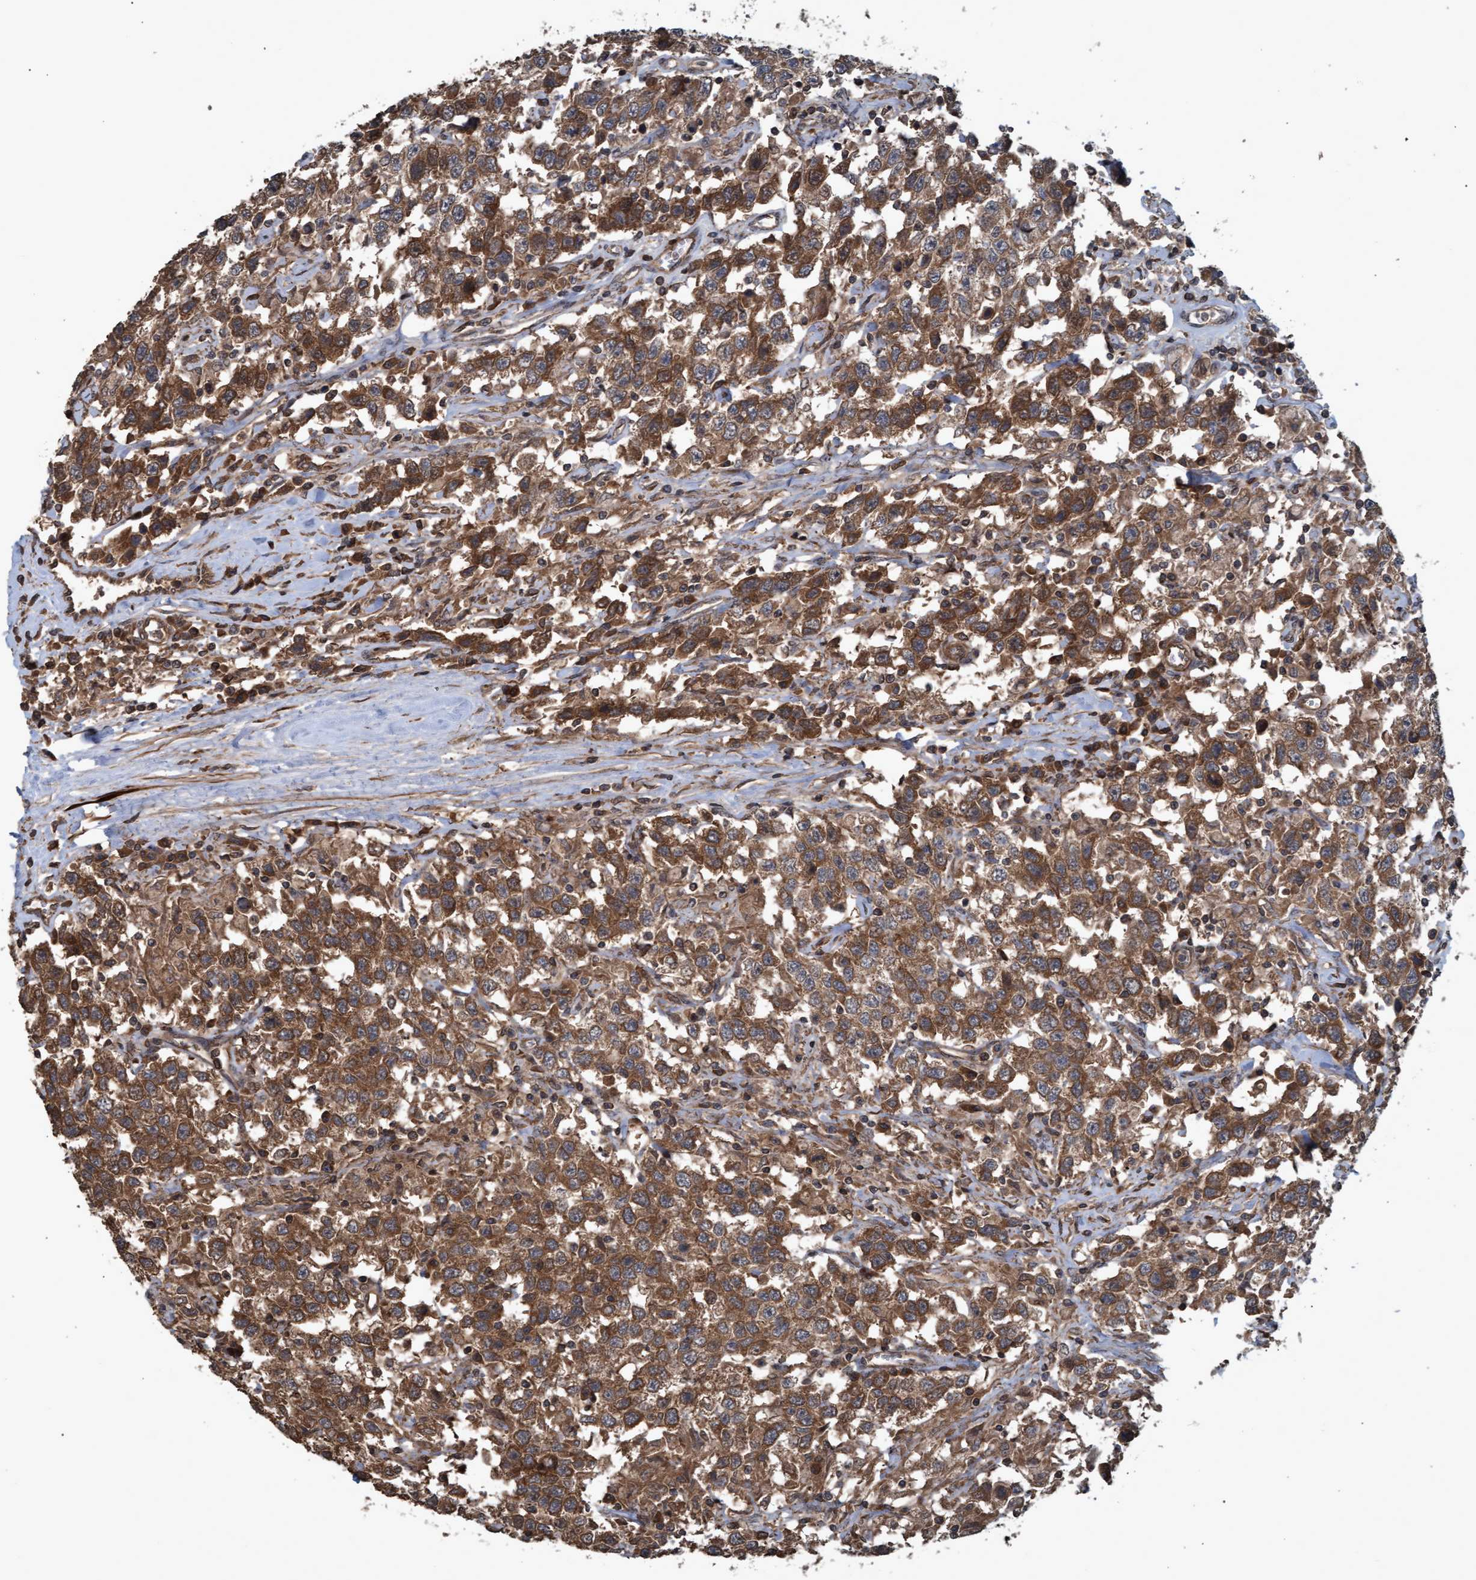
{"staining": {"intensity": "moderate", "quantity": ">75%", "location": "cytoplasmic/membranous"}, "tissue": "testis cancer", "cell_type": "Tumor cells", "image_type": "cancer", "snomed": [{"axis": "morphology", "description": "Seminoma, NOS"}, {"axis": "topography", "description": "Testis"}], "caption": "Tumor cells demonstrate medium levels of moderate cytoplasmic/membranous positivity in approximately >75% of cells in seminoma (testis).", "gene": "GGT6", "patient": {"sex": "male", "age": 41}}